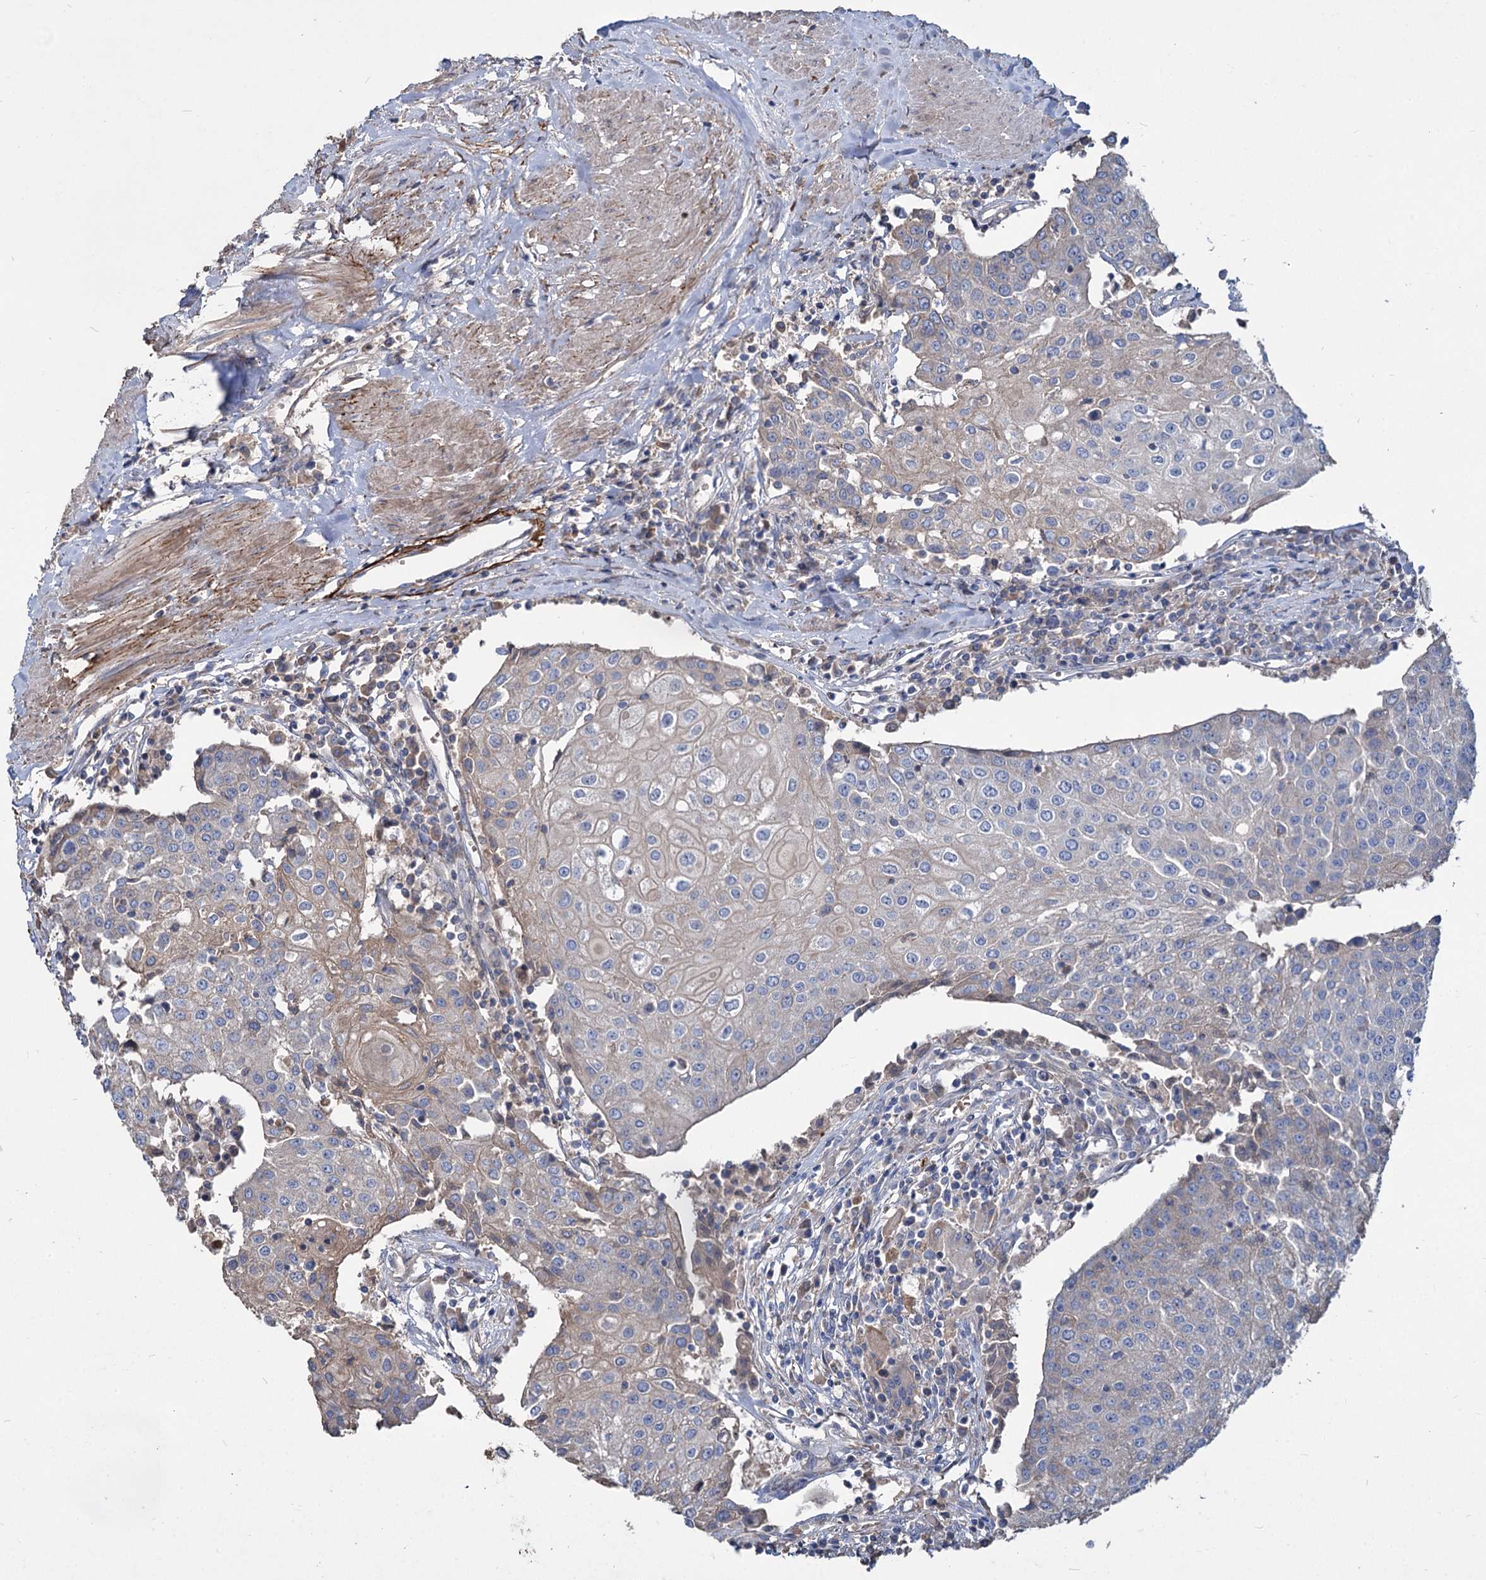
{"staining": {"intensity": "weak", "quantity": "<25%", "location": "cytoplasmic/membranous"}, "tissue": "urothelial cancer", "cell_type": "Tumor cells", "image_type": "cancer", "snomed": [{"axis": "morphology", "description": "Urothelial carcinoma, High grade"}, {"axis": "topography", "description": "Urinary bladder"}], "caption": "DAB immunohistochemical staining of human high-grade urothelial carcinoma shows no significant positivity in tumor cells.", "gene": "URAD", "patient": {"sex": "female", "age": 85}}